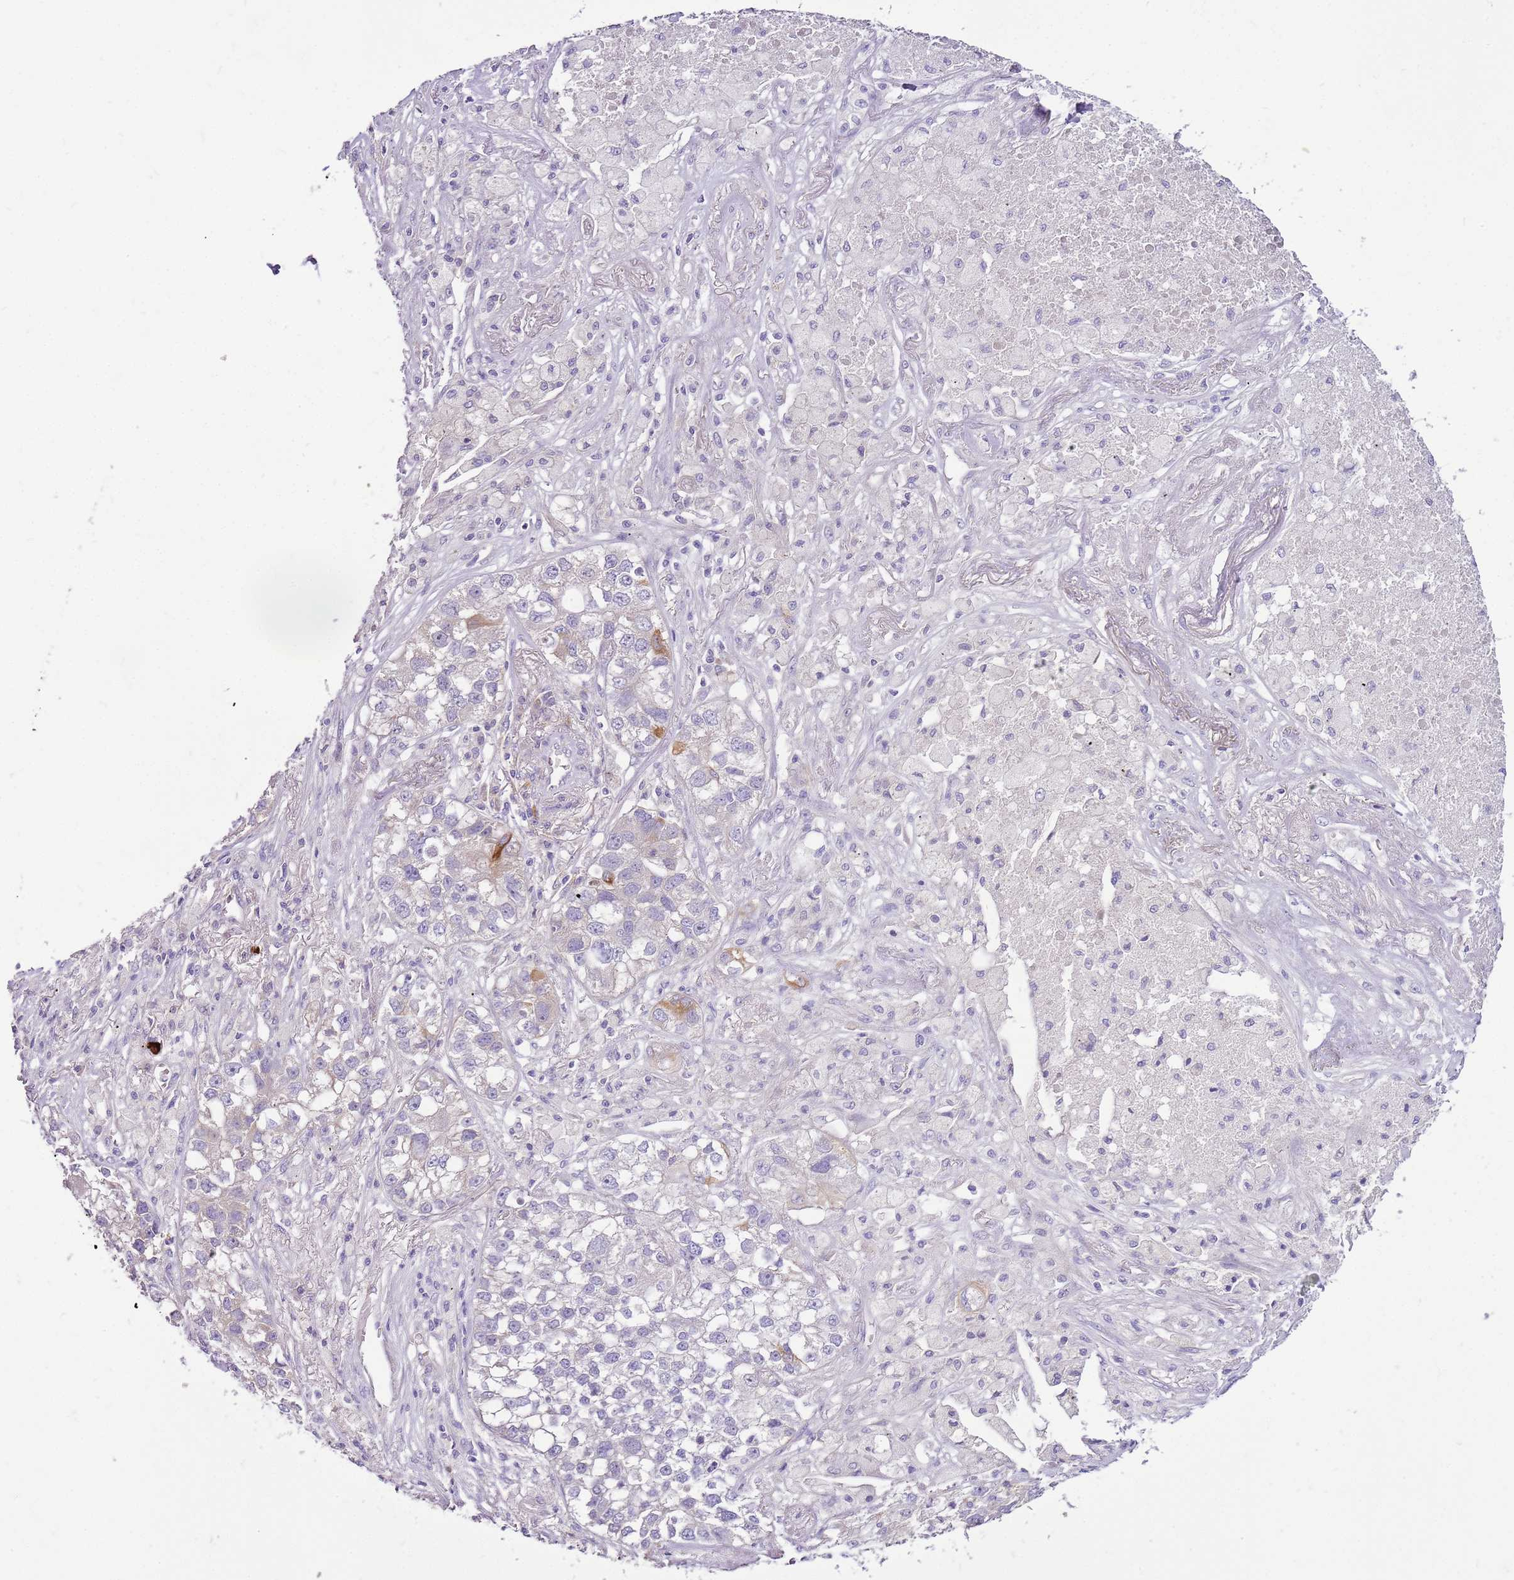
{"staining": {"intensity": "negative", "quantity": "none", "location": "none"}, "tissue": "lung cancer", "cell_type": "Tumor cells", "image_type": "cancer", "snomed": [{"axis": "morphology", "description": "Adenocarcinoma, NOS"}, {"axis": "topography", "description": "Lung"}], "caption": "Tumor cells are negative for protein expression in human lung cancer. (Stains: DAB (3,3'-diaminobenzidine) IHC with hematoxylin counter stain, Microscopy: brightfield microscopy at high magnification).", "gene": "RFK", "patient": {"sex": "male", "age": 49}}